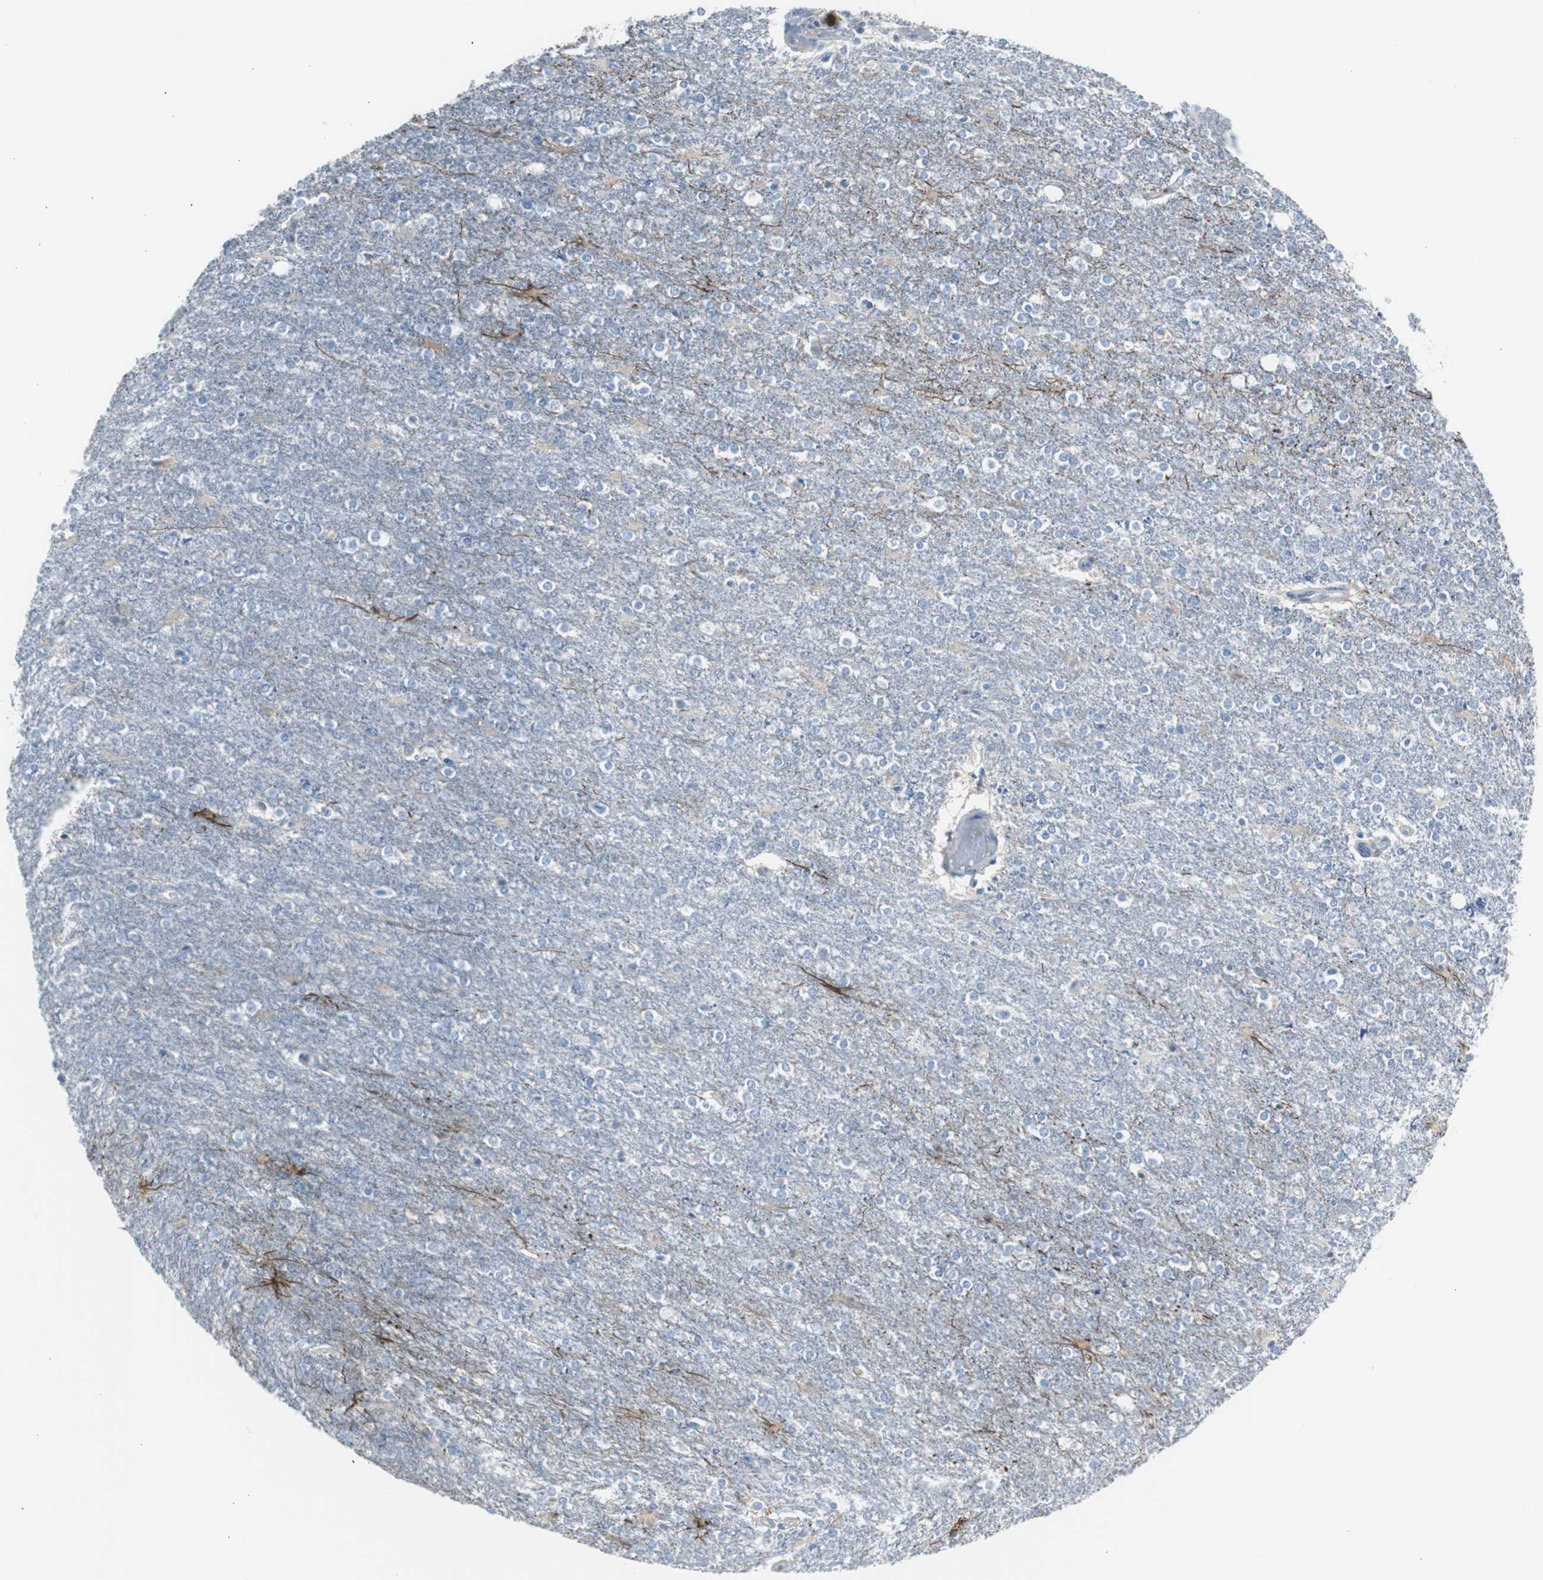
{"staining": {"intensity": "negative", "quantity": "none", "location": "none"}, "tissue": "glioma", "cell_type": "Tumor cells", "image_type": "cancer", "snomed": [{"axis": "morphology", "description": "Glioma, malignant, High grade"}, {"axis": "topography", "description": "Cerebral cortex"}], "caption": "A high-resolution photomicrograph shows immunohistochemistry (IHC) staining of malignant high-grade glioma, which reveals no significant positivity in tumor cells. (Stains: DAB IHC with hematoxylin counter stain, Microscopy: brightfield microscopy at high magnification).", "gene": "RPS12", "patient": {"sex": "male", "age": 76}}